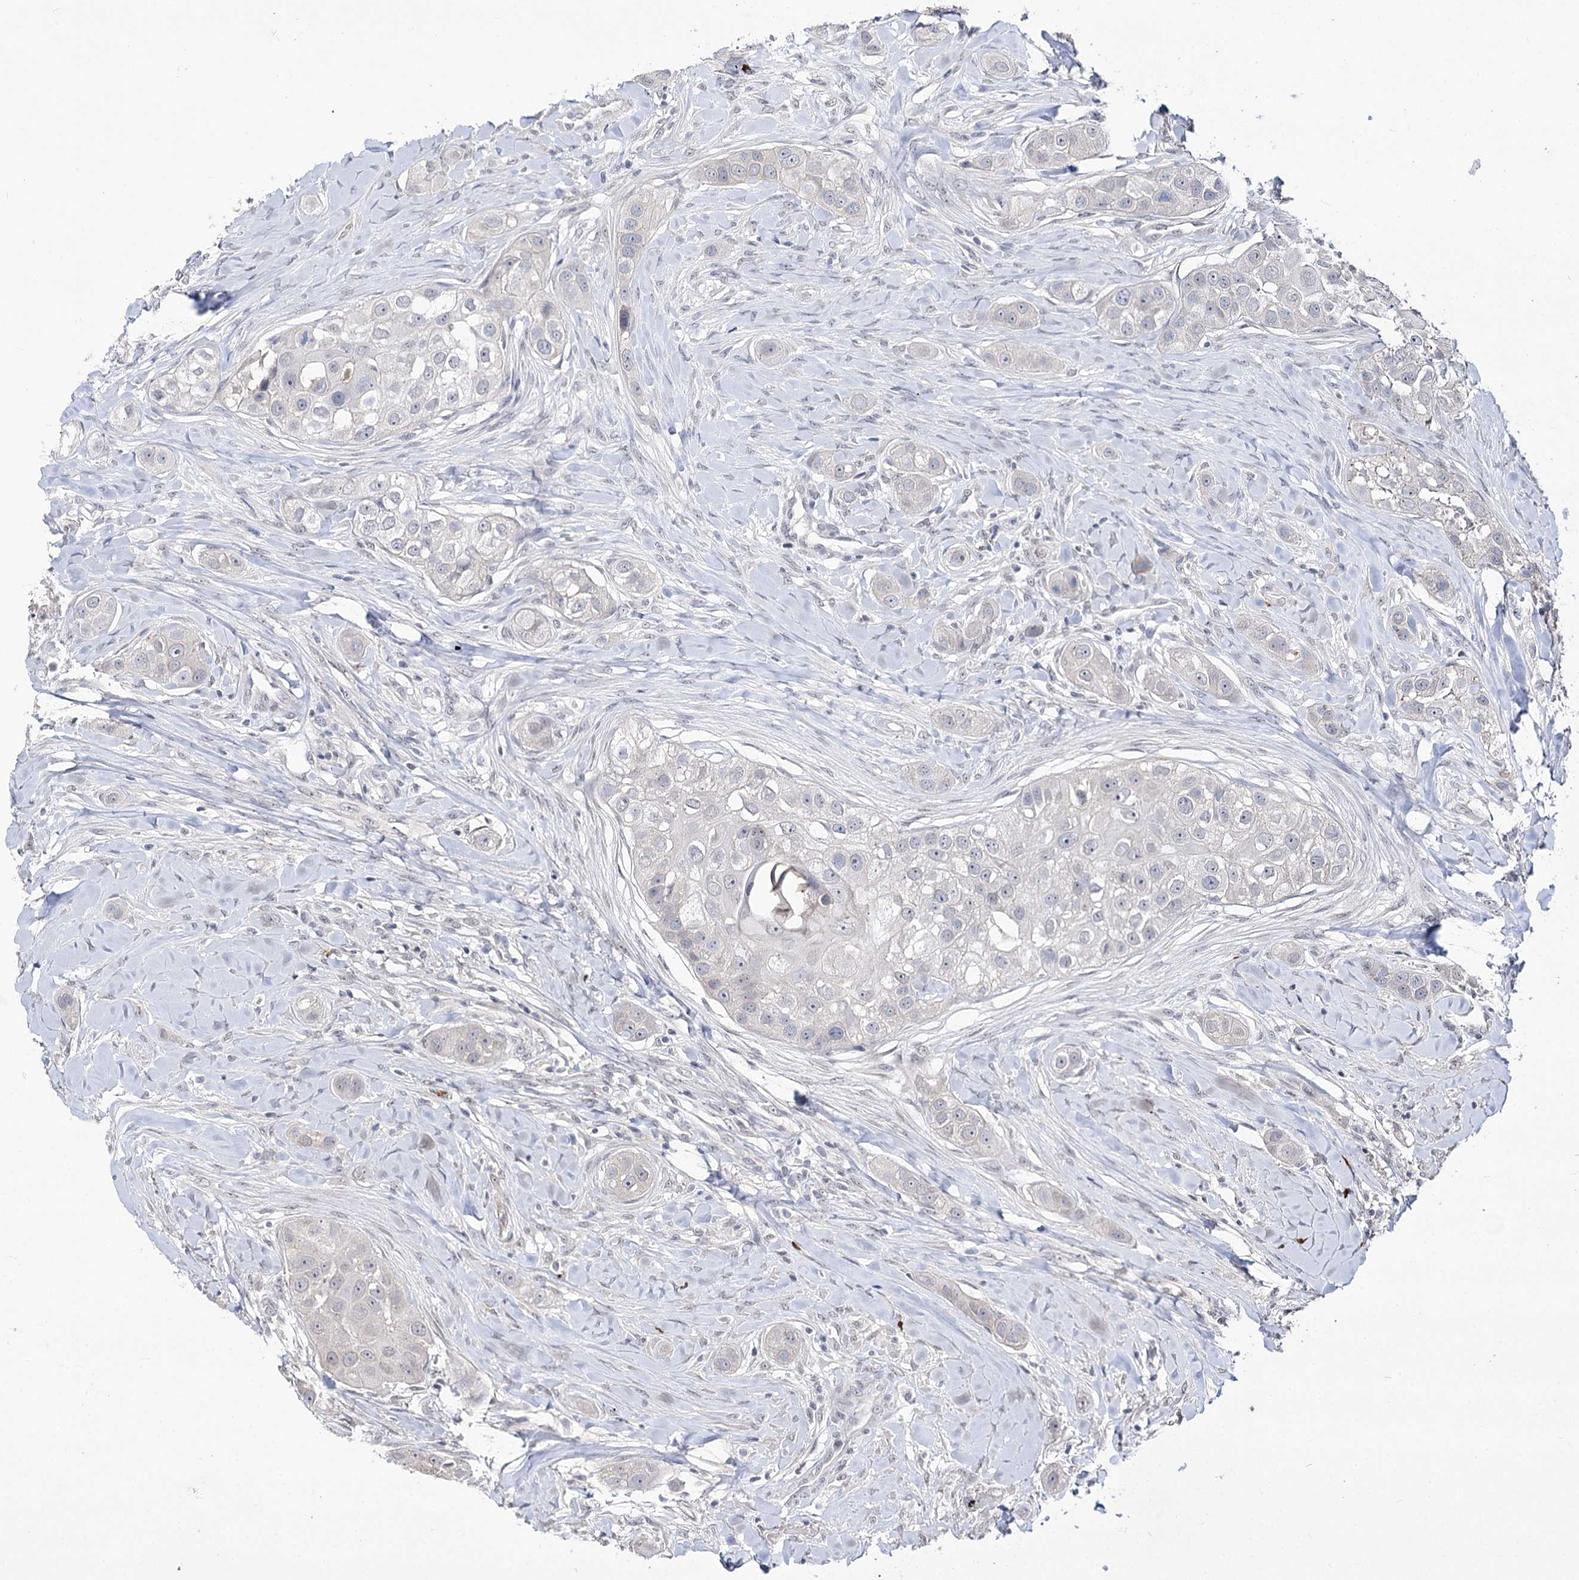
{"staining": {"intensity": "negative", "quantity": "none", "location": "none"}, "tissue": "head and neck cancer", "cell_type": "Tumor cells", "image_type": "cancer", "snomed": [{"axis": "morphology", "description": "Normal tissue, NOS"}, {"axis": "morphology", "description": "Squamous cell carcinoma, NOS"}, {"axis": "topography", "description": "Skeletal muscle"}, {"axis": "topography", "description": "Head-Neck"}], "caption": "Immunohistochemistry (IHC) micrograph of neoplastic tissue: human head and neck cancer stained with DAB (3,3'-diaminobenzidine) exhibits no significant protein positivity in tumor cells.", "gene": "ATP10B", "patient": {"sex": "male", "age": 51}}